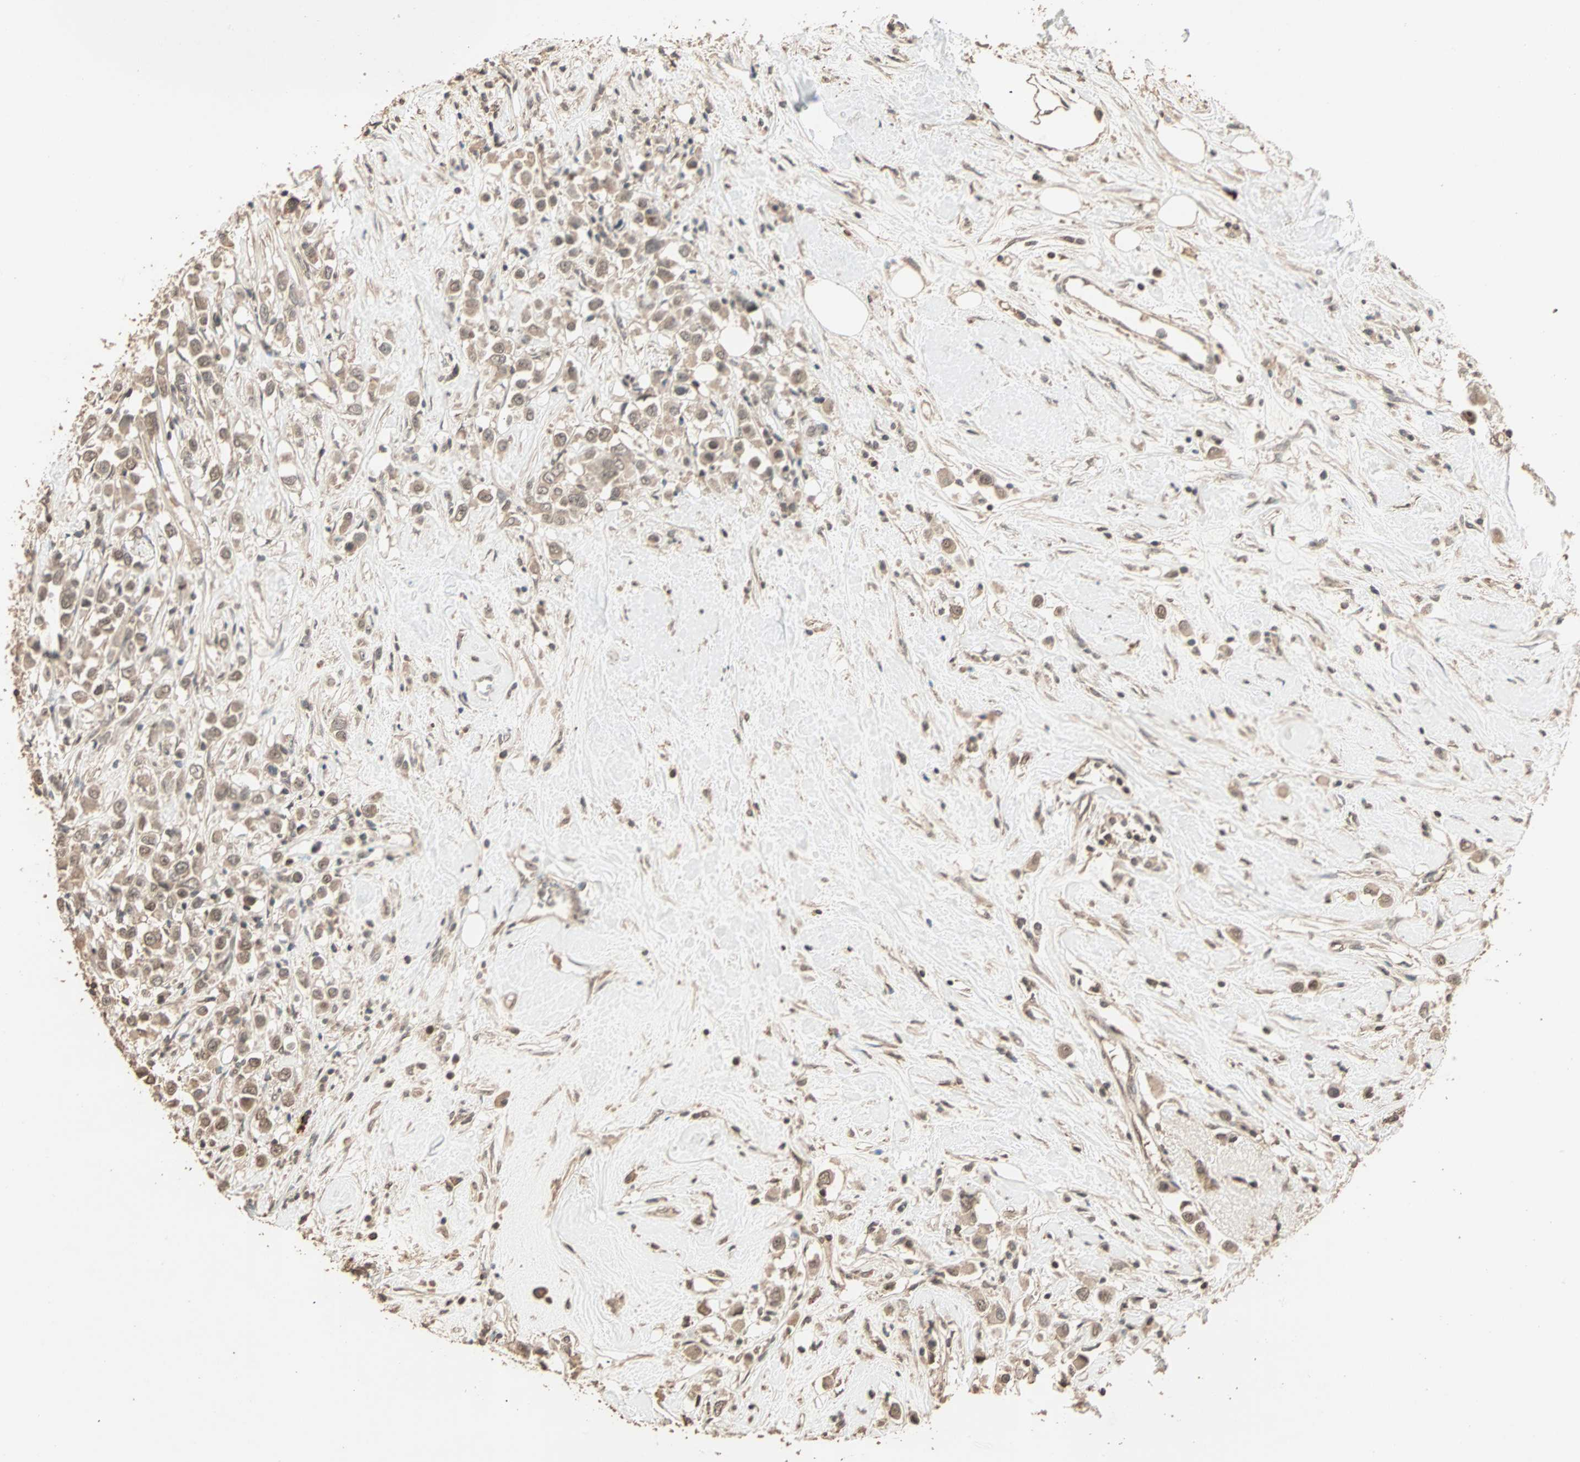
{"staining": {"intensity": "moderate", "quantity": ">75%", "location": "cytoplasmic/membranous,nuclear"}, "tissue": "breast cancer", "cell_type": "Tumor cells", "image_type": "cancer", "snomed": [{"axis": "morphology", "description": "Duct carcinoma"}, {"axis": "topography", "description": "Breast"}], "caption": "DAB immunohistochemical staining of intraductal carcinoma (breast) demonstrates moderate cytoplasmic/membranous and nuclear protein expression in approximately >75% of tumor cells. The staining was performed using DAB (3,3'-diaminobenzidine), with brown indicating positive protein expression. Nuclei are stained blue with hematoxylin.", "gene": "ZBTB33", "patient": {"sex": "female", "age": 61}}